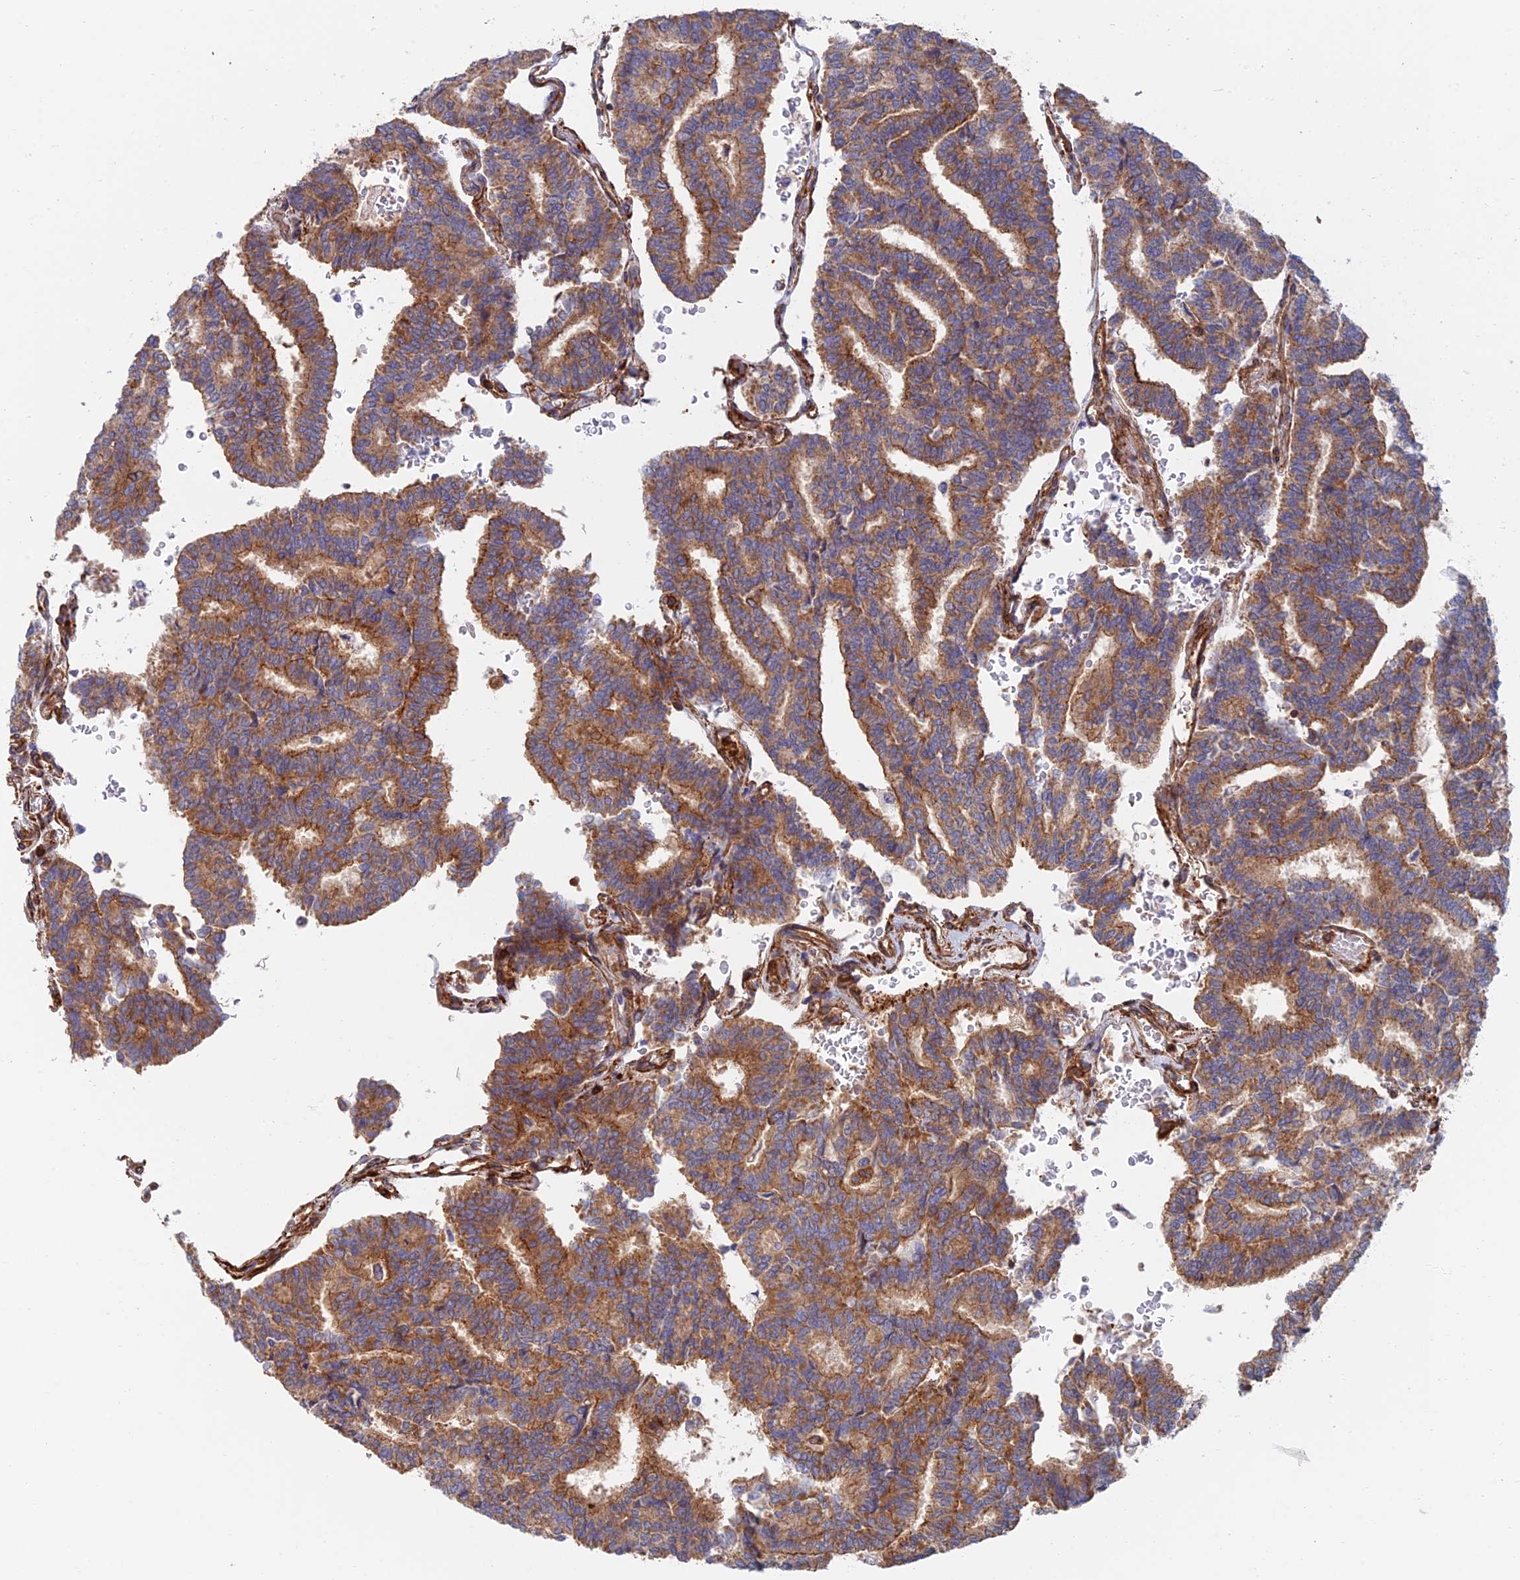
{"staining": {"intensity": "moderate", "quantity": ">75%", "location": "cytoplasmic/membranous"}, "tissue": "thyroid cancer", "cell_type": "Tumor cells", "image_type": "cancer", "snomed": [{"axis": "morphology", "description": "Papillary adenocarcinoma, NOS"}, {"axis": "topography", "description": "Thyroid gland"}], "caption": "Papillary adenocarcinoma (thyroid) stained for a protein (brown) exhibits moderate cytoplasmic/membranous positive expression in about >75% of tumor cells.", "gene": "PAK4", "patient": {"sex": "female", "age": 35}}